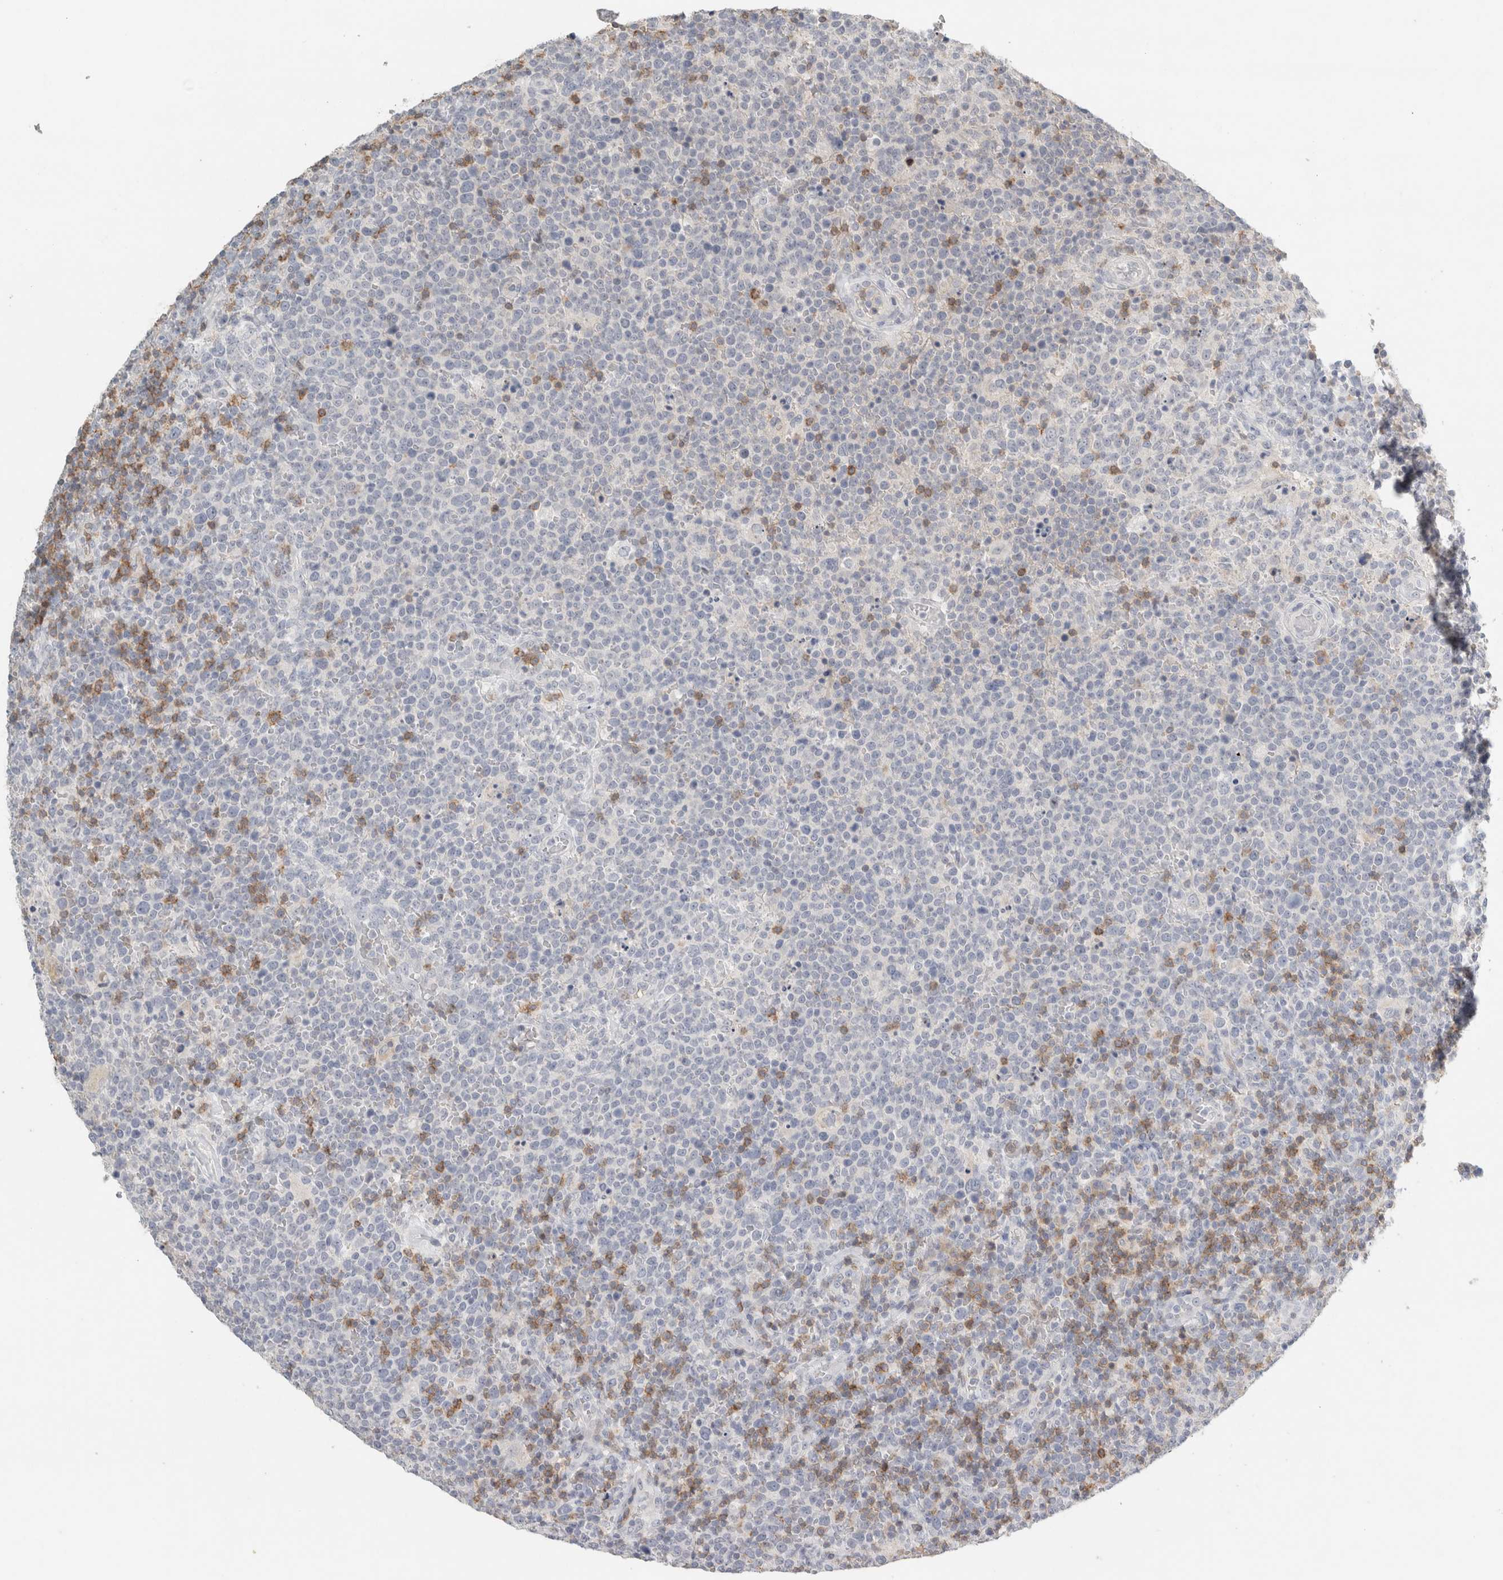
{"staining": {"intensity": "negative", "quantity": "none", "location": "none"}, "tissue": "lymphoma", "cell_type": "Tumor cells", "image_type": "cancer", "snomed": [{"axis": "morphology", "description": "Malignant lymphoma, non-Hodgkin's type, High grade"}, {"axis": "topography", "description": "Lymph node"}], "caption": "There is no significant positivity in tumor cells of malignant lymphoma, non-Hodgkin's type (high-grade).", "gene": "TRAT1", "patient": {"sex": "male", "age": 61}}